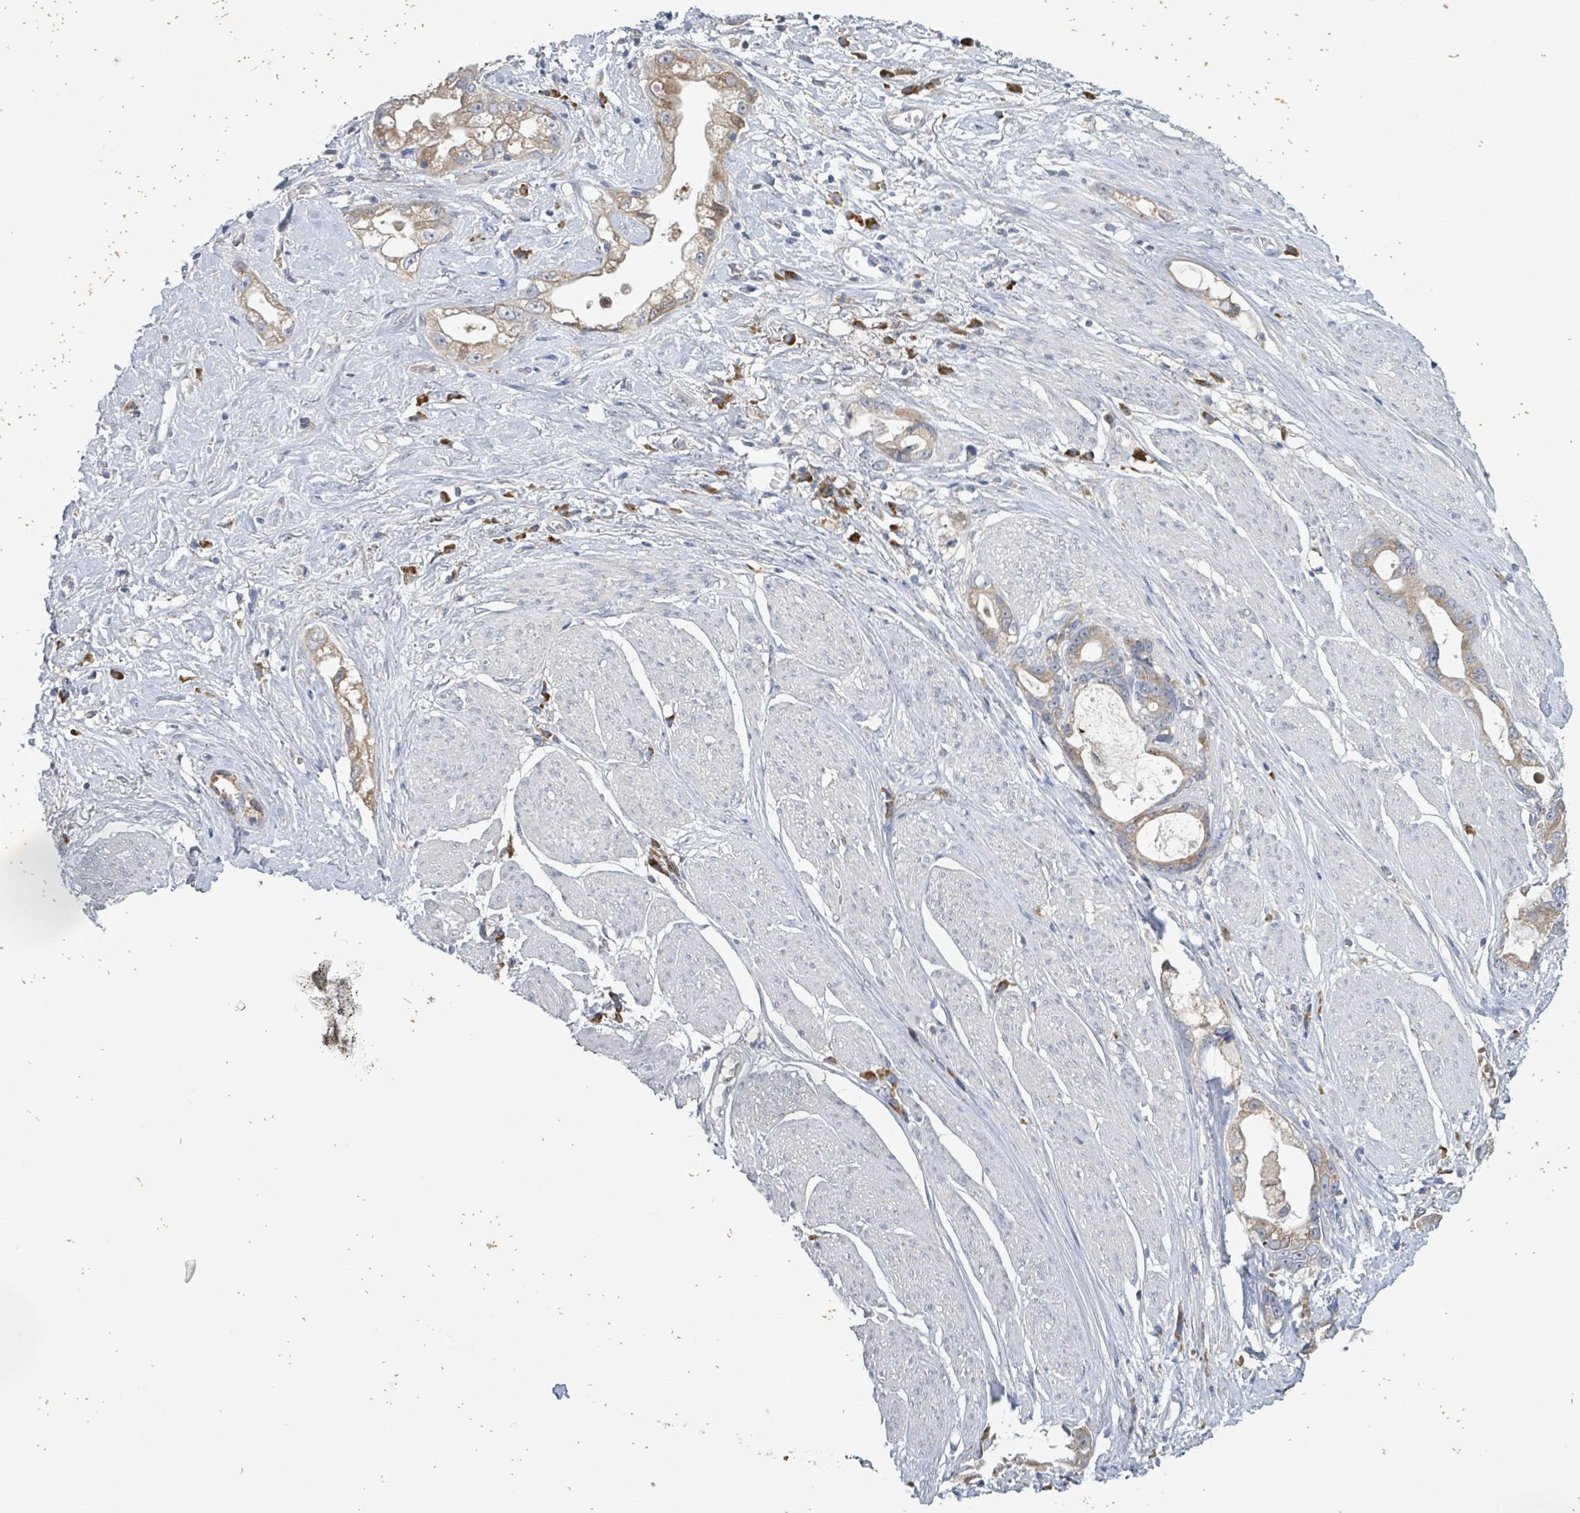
{"staining": {"intensity": "moderate", "quantity": ">75%", "location": "cytoplasmic/membranous"}, "tissue": "stomach cancer", "cell_type": "Tumor cells", "image_type": "cancer", "snomed": [{"axis": "morphology", "description": "Adenocarcinoma, NOS"}, {"axis": "topography", "description": "Stomach"}], "caption": "Protein expression by immunohistochemistry (IHC) displays moderate cytoplasmic/membranous positivity in approximately >75% of tumor cells in stomach adenocarcinoma.", "gene": "ATP13A1", "patient": {"sex": "male", "age": 55}}